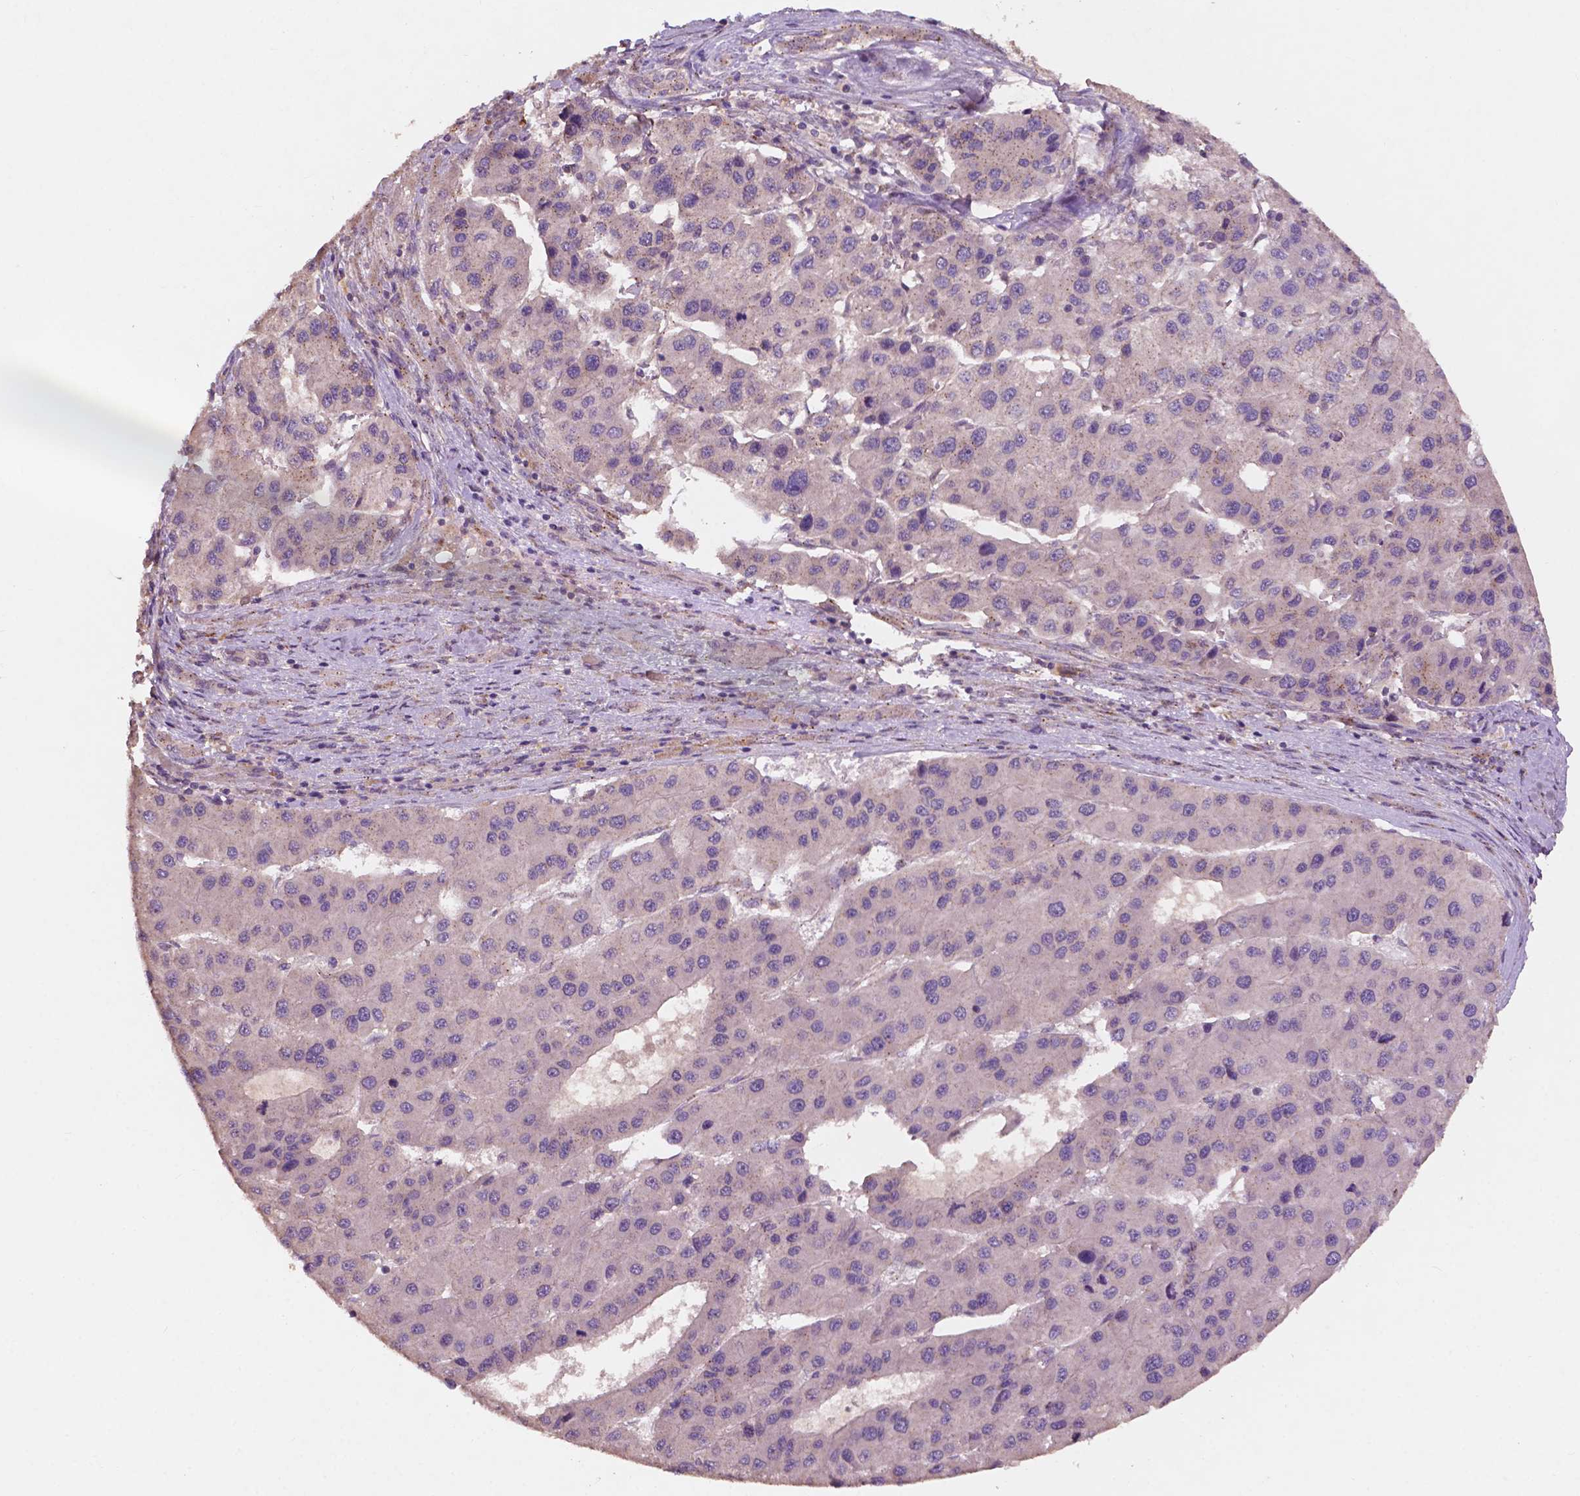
{"staining": {"intensity": "negative", "quantity": "none", "location": "none"}, "tissue": "liver cancer", "cell_type": "Tumor cells", "image_type": "cancer", "snomed": [{"axis": "morphology", "description": "Carcinoma, Hepatocellular, NOS"}, {"axis": "topography", "description": "Liver"}], "caption": "This is an immunohistochemistry (IHC) image of human hepatocellular carcinoma (liver). There is no staining in tumor cells.", "gene": "CHPT1", "patient": {"sex": "male", "age": 73}}